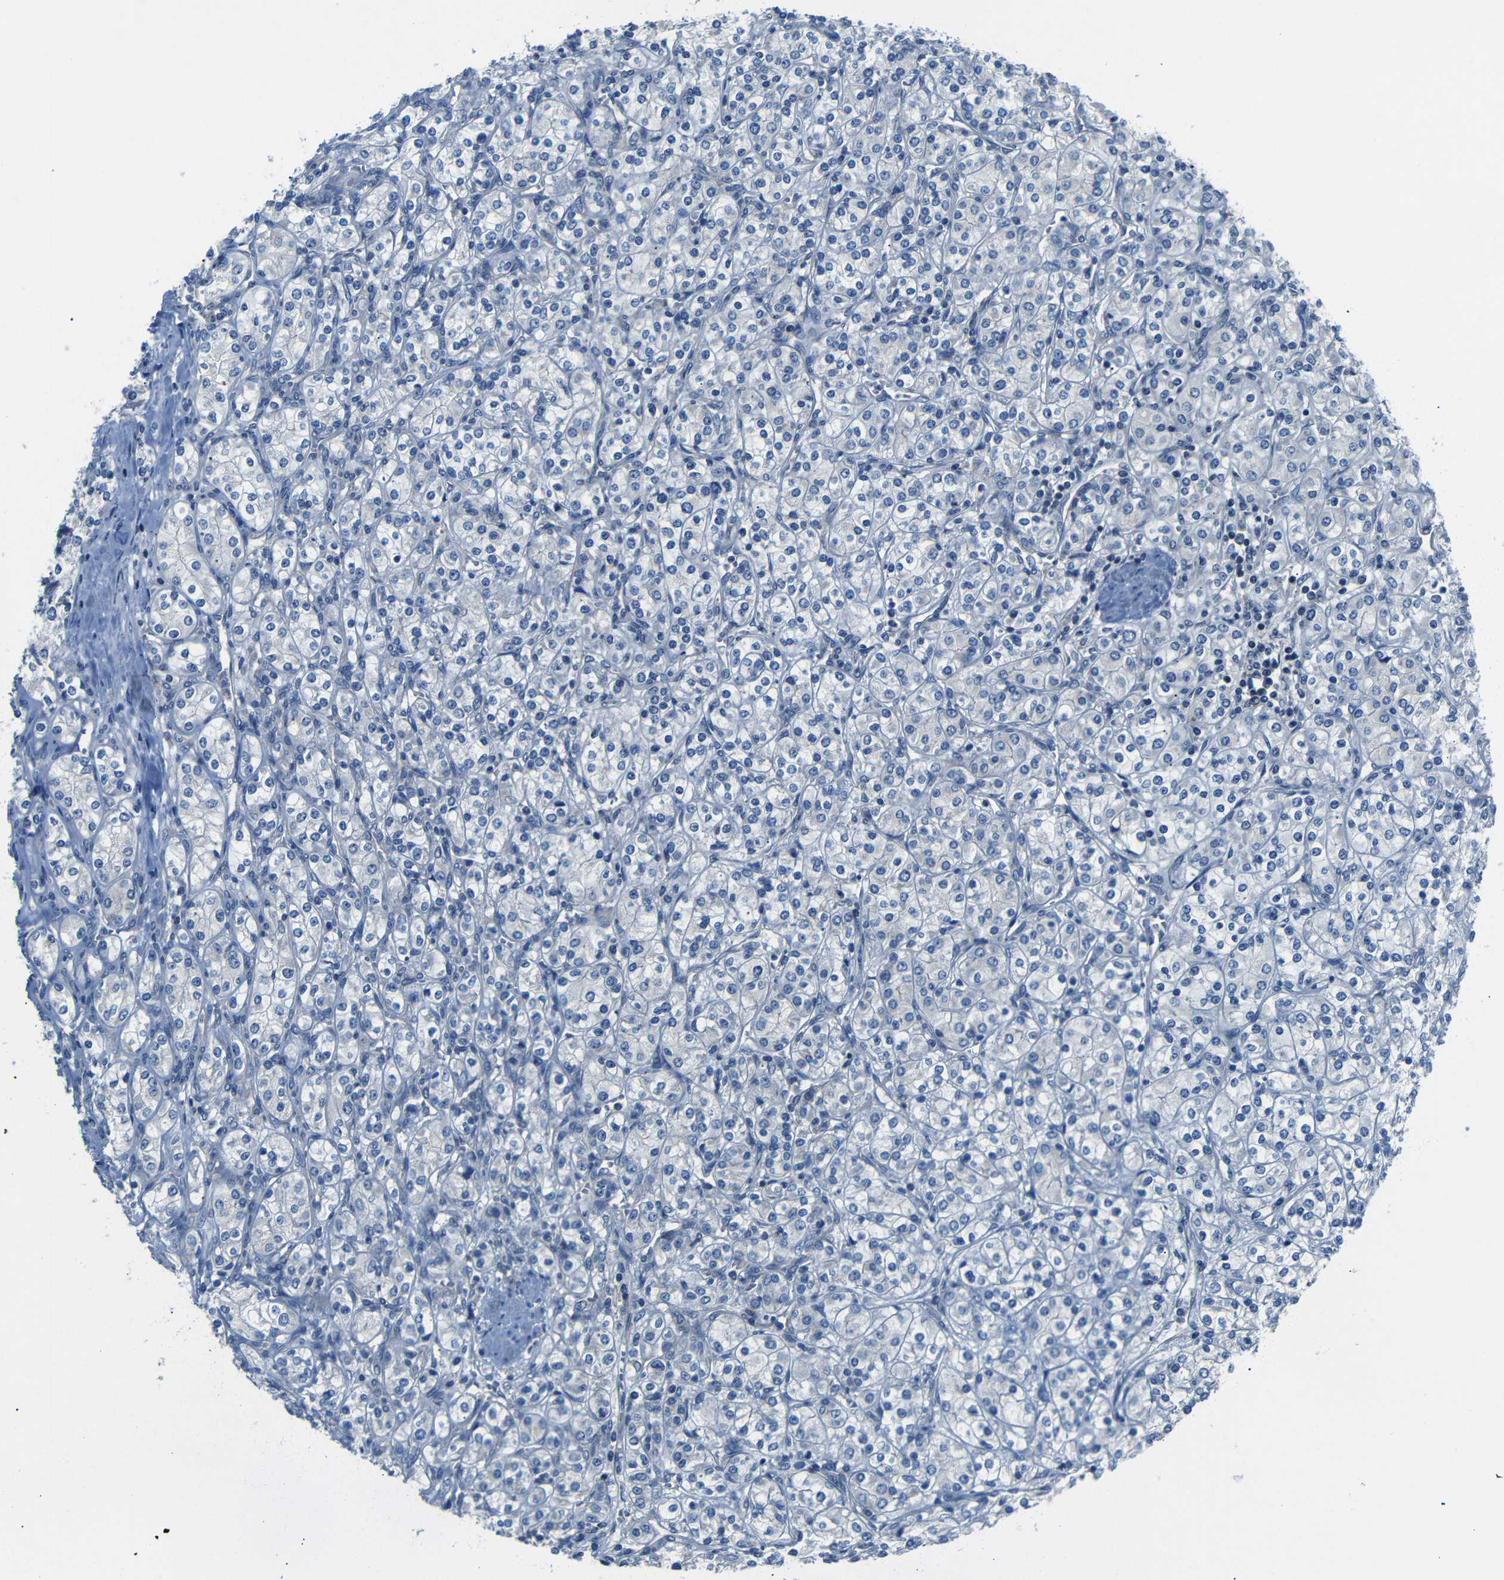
{"staining": {"intensity": "negative", "quantity": "none", "location": "none"}, "tissue": "renal cancer", "cell_type": "Tumor cells", "image_type": "cancer", "snomed": [{"axis": "morphology", "description": "Adenocarcinoma, NOS"}, {"axis": "topography", "description": "Kidney"}], "caption": "DAB (3,3'-diaminobenzidine) immunohistochemical staining of human renal cancer displays no significant positivity in tumor cells.", "gene": "DCP1A", "patient": {"sex": "male", "age": 77}}